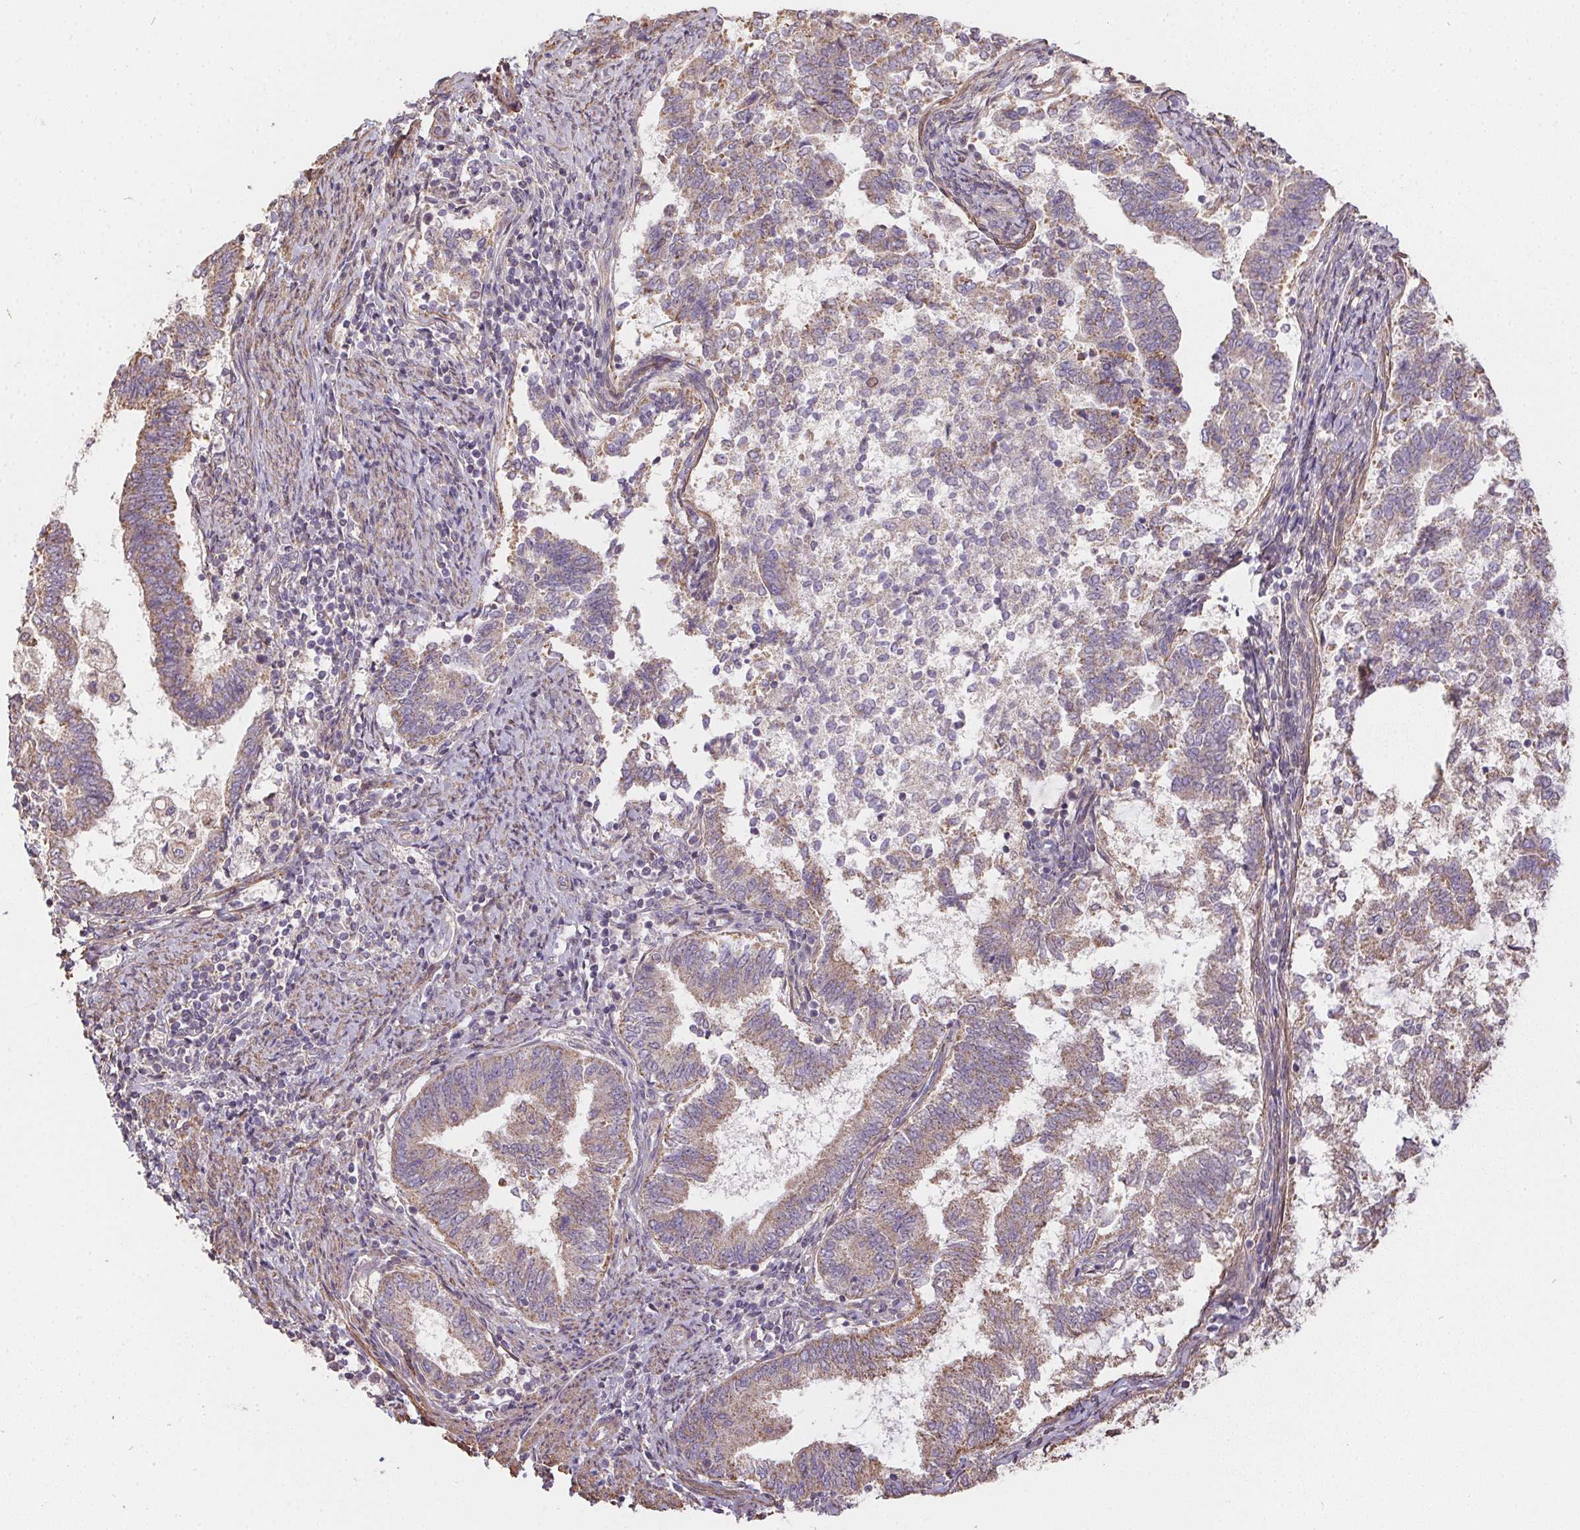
{"staining": {"intensity": "weak", "quantity": "25%-75%", "location": "cytoplasmic/membranous"}, "tissue": "endometrial cancer", "cell_type": "Tumor cells", "image_type": "cancer", "snomed": [{"axis": "morphology", "description": "Adenocarcinoma, NOS"}, {"axis": "topography", "description": "Endometrium"}], "caption": "An image of adenocarcinoma (endometrial) stained for a protein demonstrates weak cytoplasmic/membranous brown staining in tumor cells. The staining was performed using DAB (3,3'-diaminobenzidine) to visualize the protein expression in brown, while the nuclei were stained in blue with hematoxylin (Magnification: 20x).", "gene": "REV3L", "patient": {"sex": "female", "age": 65}}